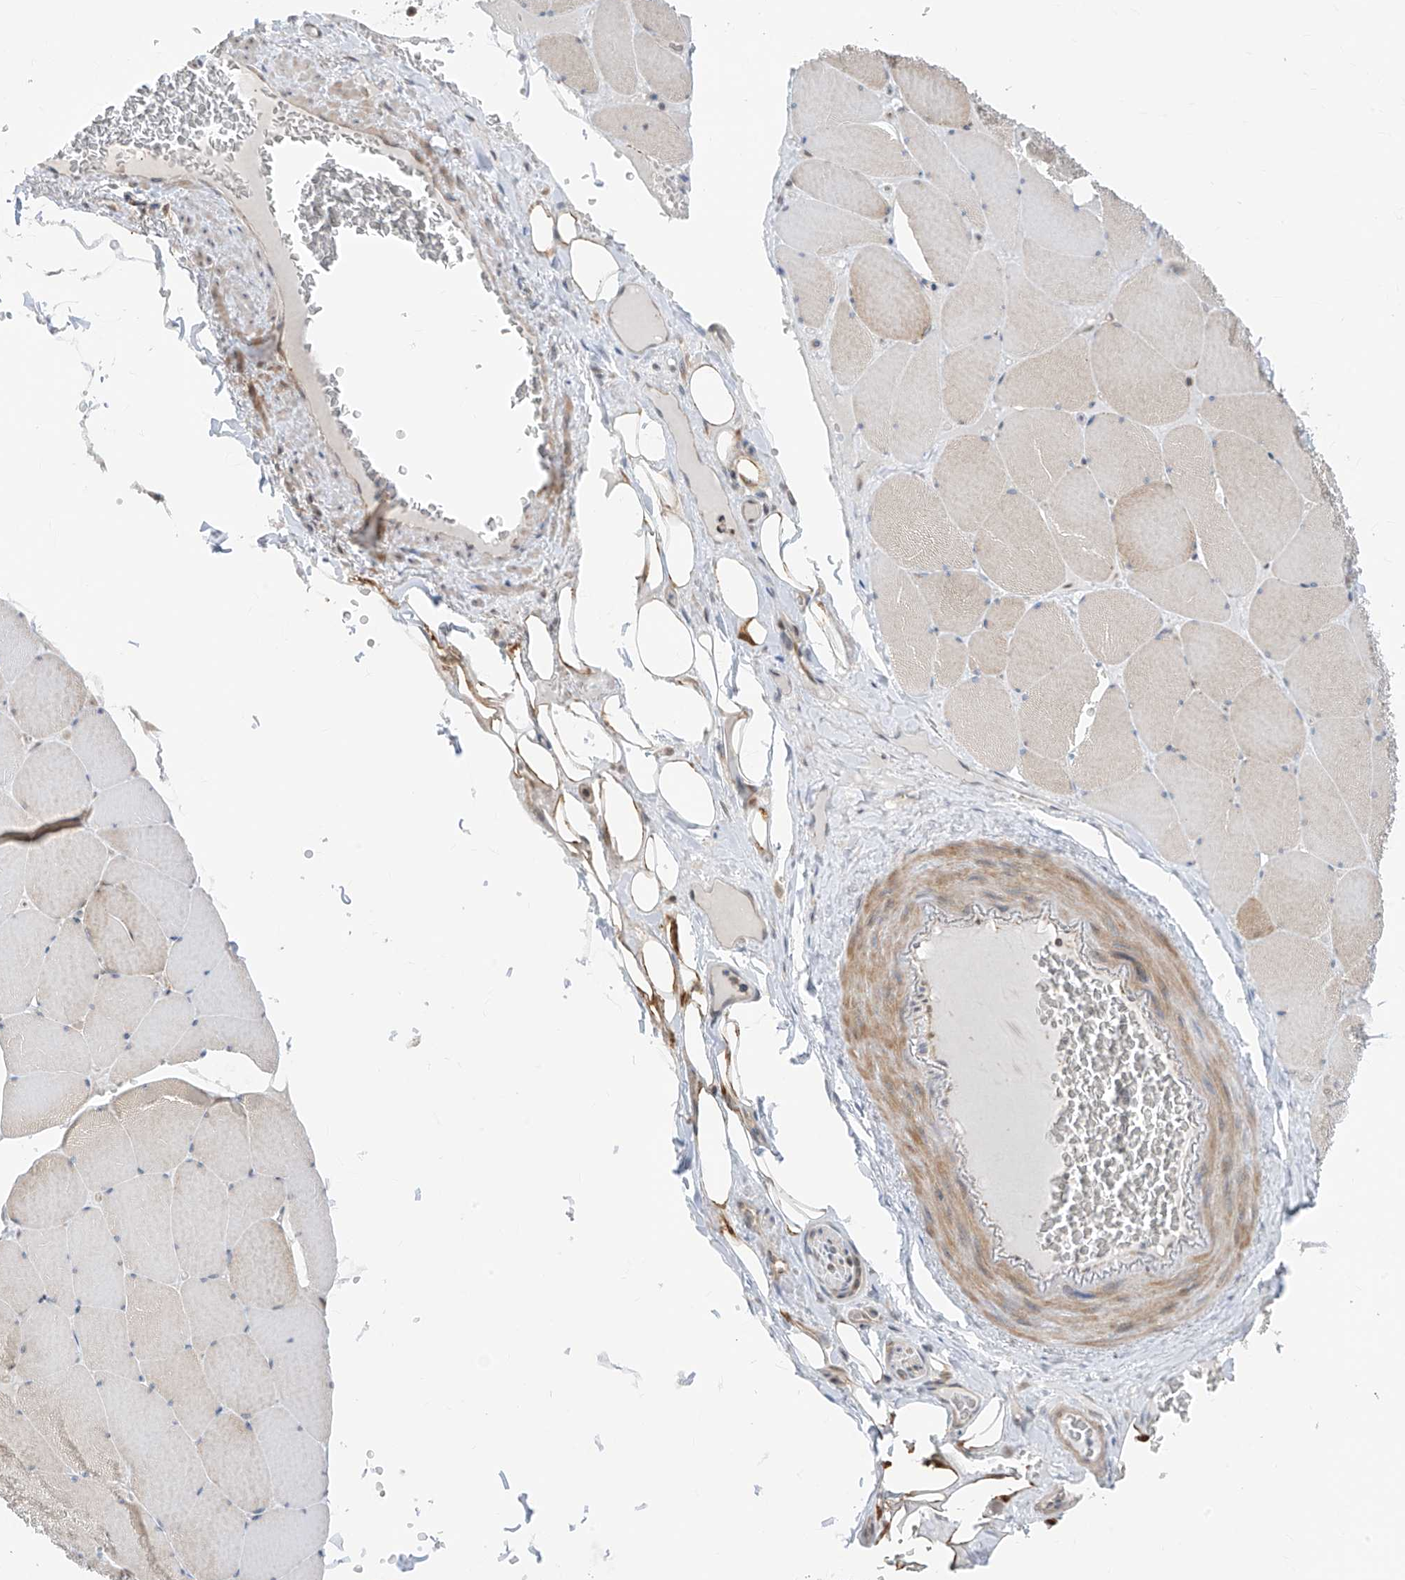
{"staining": {"intensity": "weak", "quantity": "25%-75%", "location": "cytoplasmic/membranous"}, "tissue": "skeletal muscle", "cell_type": "Myocytes", "image_type": "normal", "snomed": [{"axis": "morphology", "description": "Normal tissue, NOS"}, {"axis": "topography", "description": "Skeletal muscle"}, {"axis": "topography", "description": "Head-Neck"}], "caption": "Skeletal muscle stained with IHC reveals weak cytoplasmic/membranous positivity in approximately 25%-75% of myocytes.", "gene": "TTC38", "patient": {"sex": "male", "age": 66}}